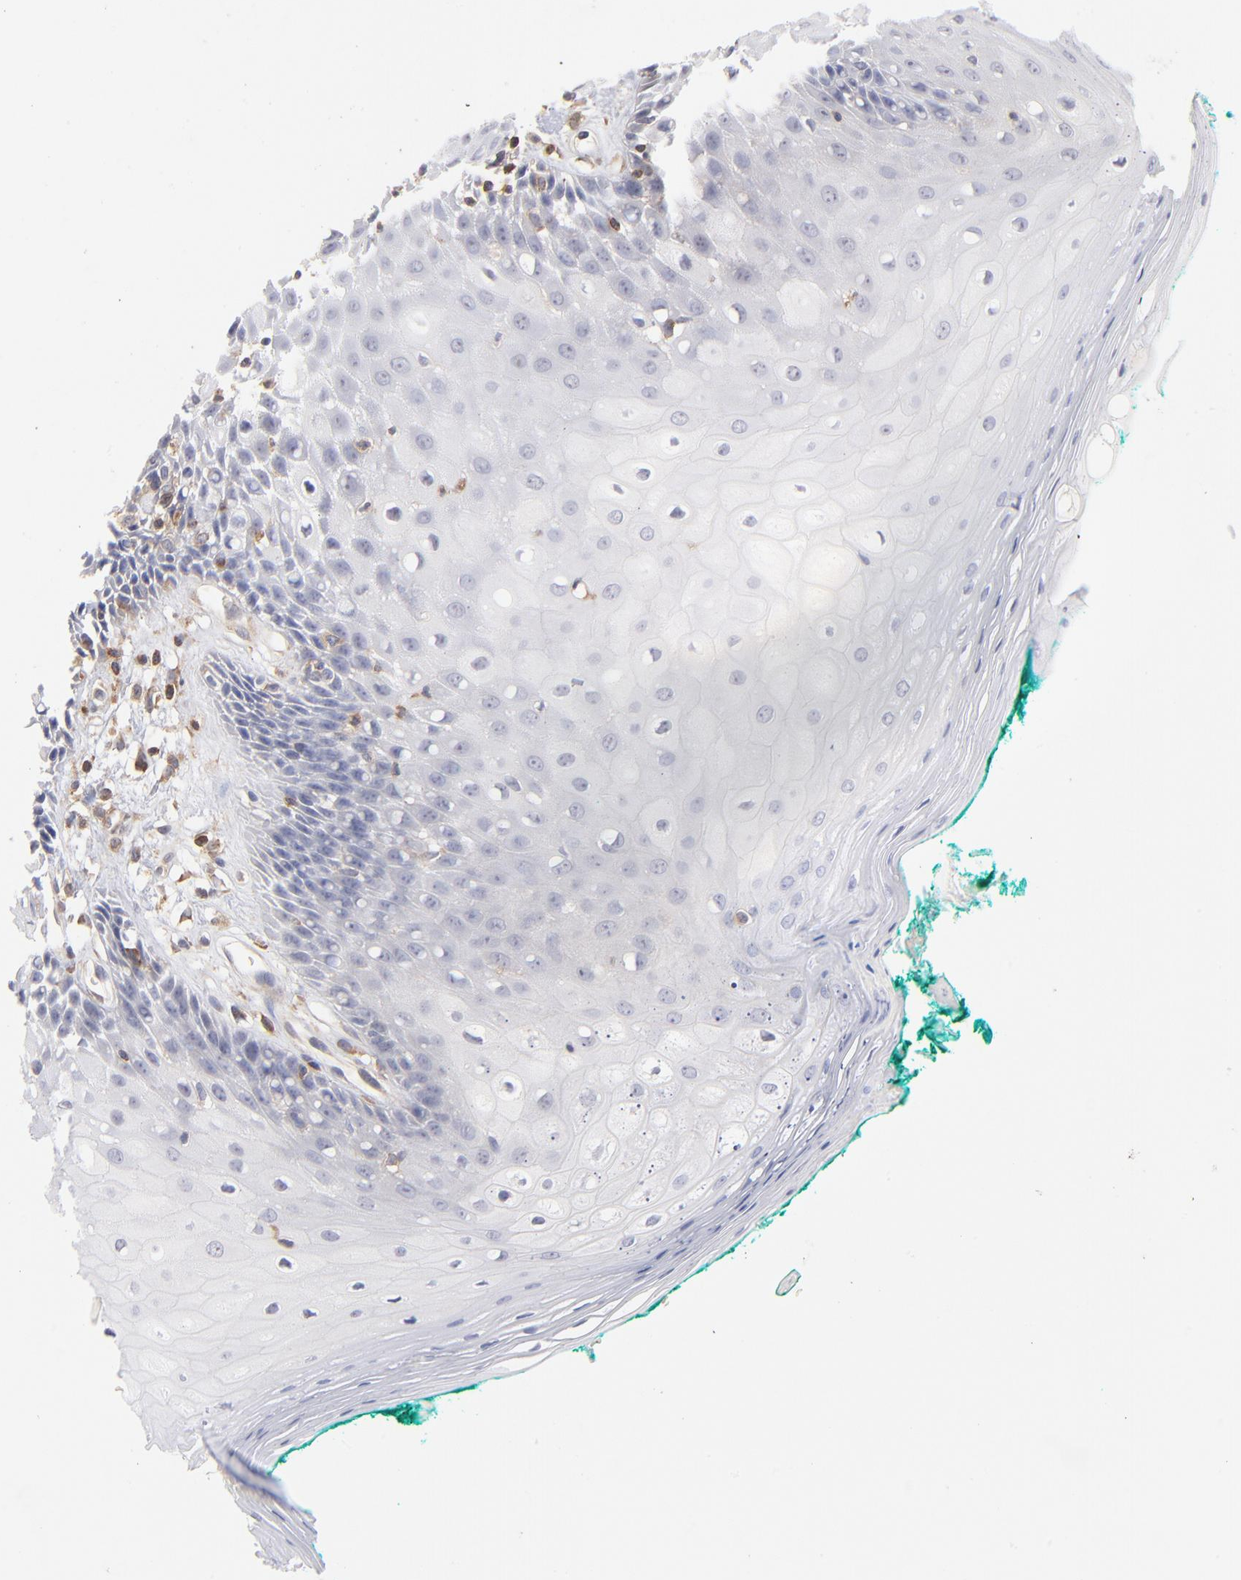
{"staining": {"intensity": "negative", "quantity": "none", "location": "none"}, "tissue": "oral mucosa", "cell_type": "Squamous epithelial cells", "image_type": "normal", "snomed": [{"axis": "morphology", "description": "Normal tissue, NOS"}, {"axis": "morphology", "description": "Squamous cell carcinoma, NOS"}, {"axis": "topography", "description": "Skeletal muscle"}, {"axis": "topography", "description": "Oral tissue"}, {"axis": "topography", "description": "Head-Neck"}], "caption": "Immunohistochemistry (IHC) of unremarkable oral mucosa demonstrates no staining in squamous epithelial cells.", "gene": "WIPF1", "patient": {"sex": "female", "age": 84}}